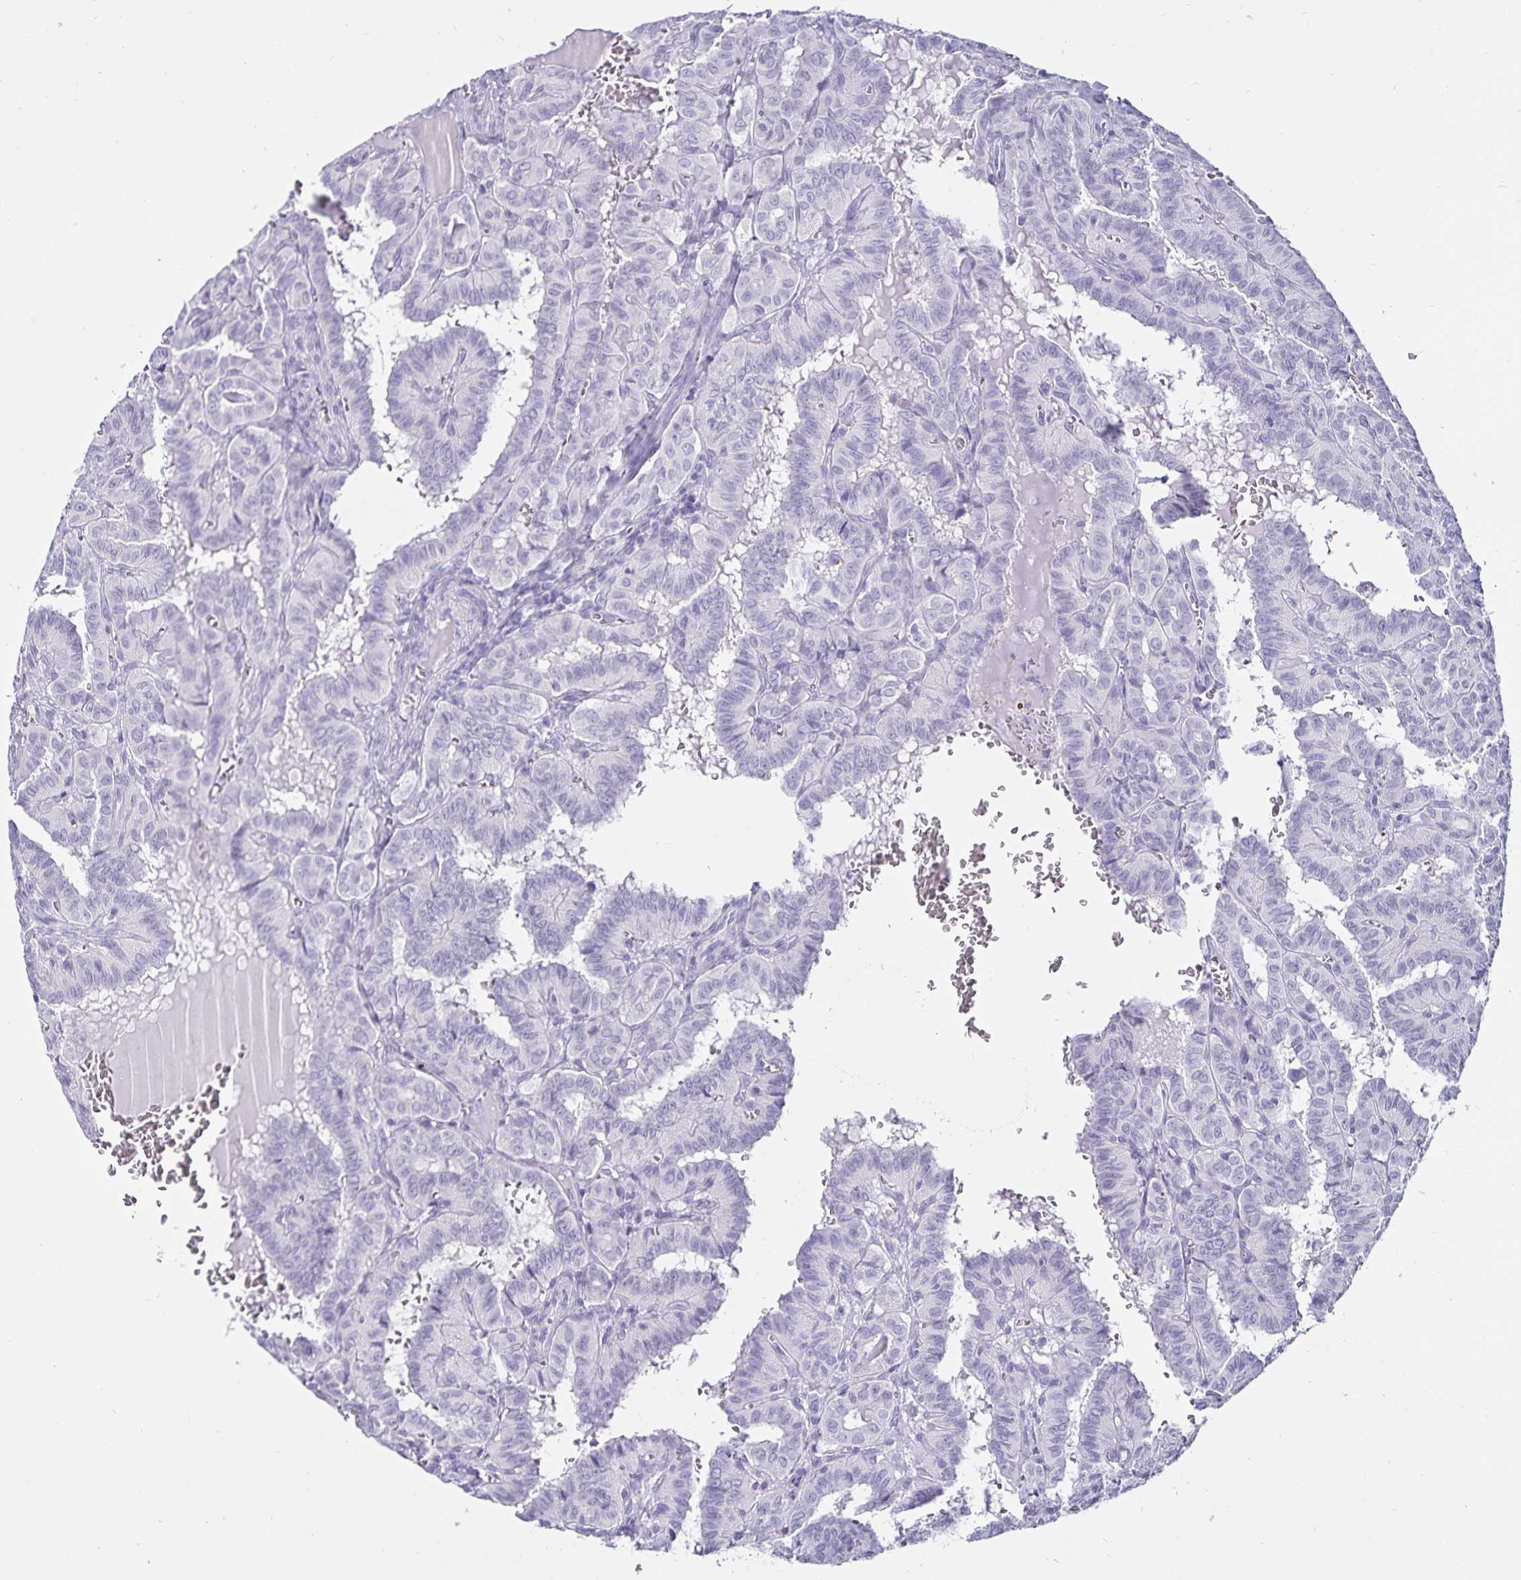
{"staining": {"intensity": "negative", "quantity": "none", "location": "none"}, "tissue": "thyroid cancer", "cell_type": "Tumor cells", "image_type": "cancer", "snomed": [{"axis": "morphology", "description": "Papillary adenocarcinoma, NOS"}, {"axis": "topography", "description": "Thyroid gland"}], "caption": "The photomicrograph shows no staining of tumor cells in thyroid cancer (papillary adenocarcinoma).", "gene": "DEFA6", "patient": {"sex": "female", "age": 21}}